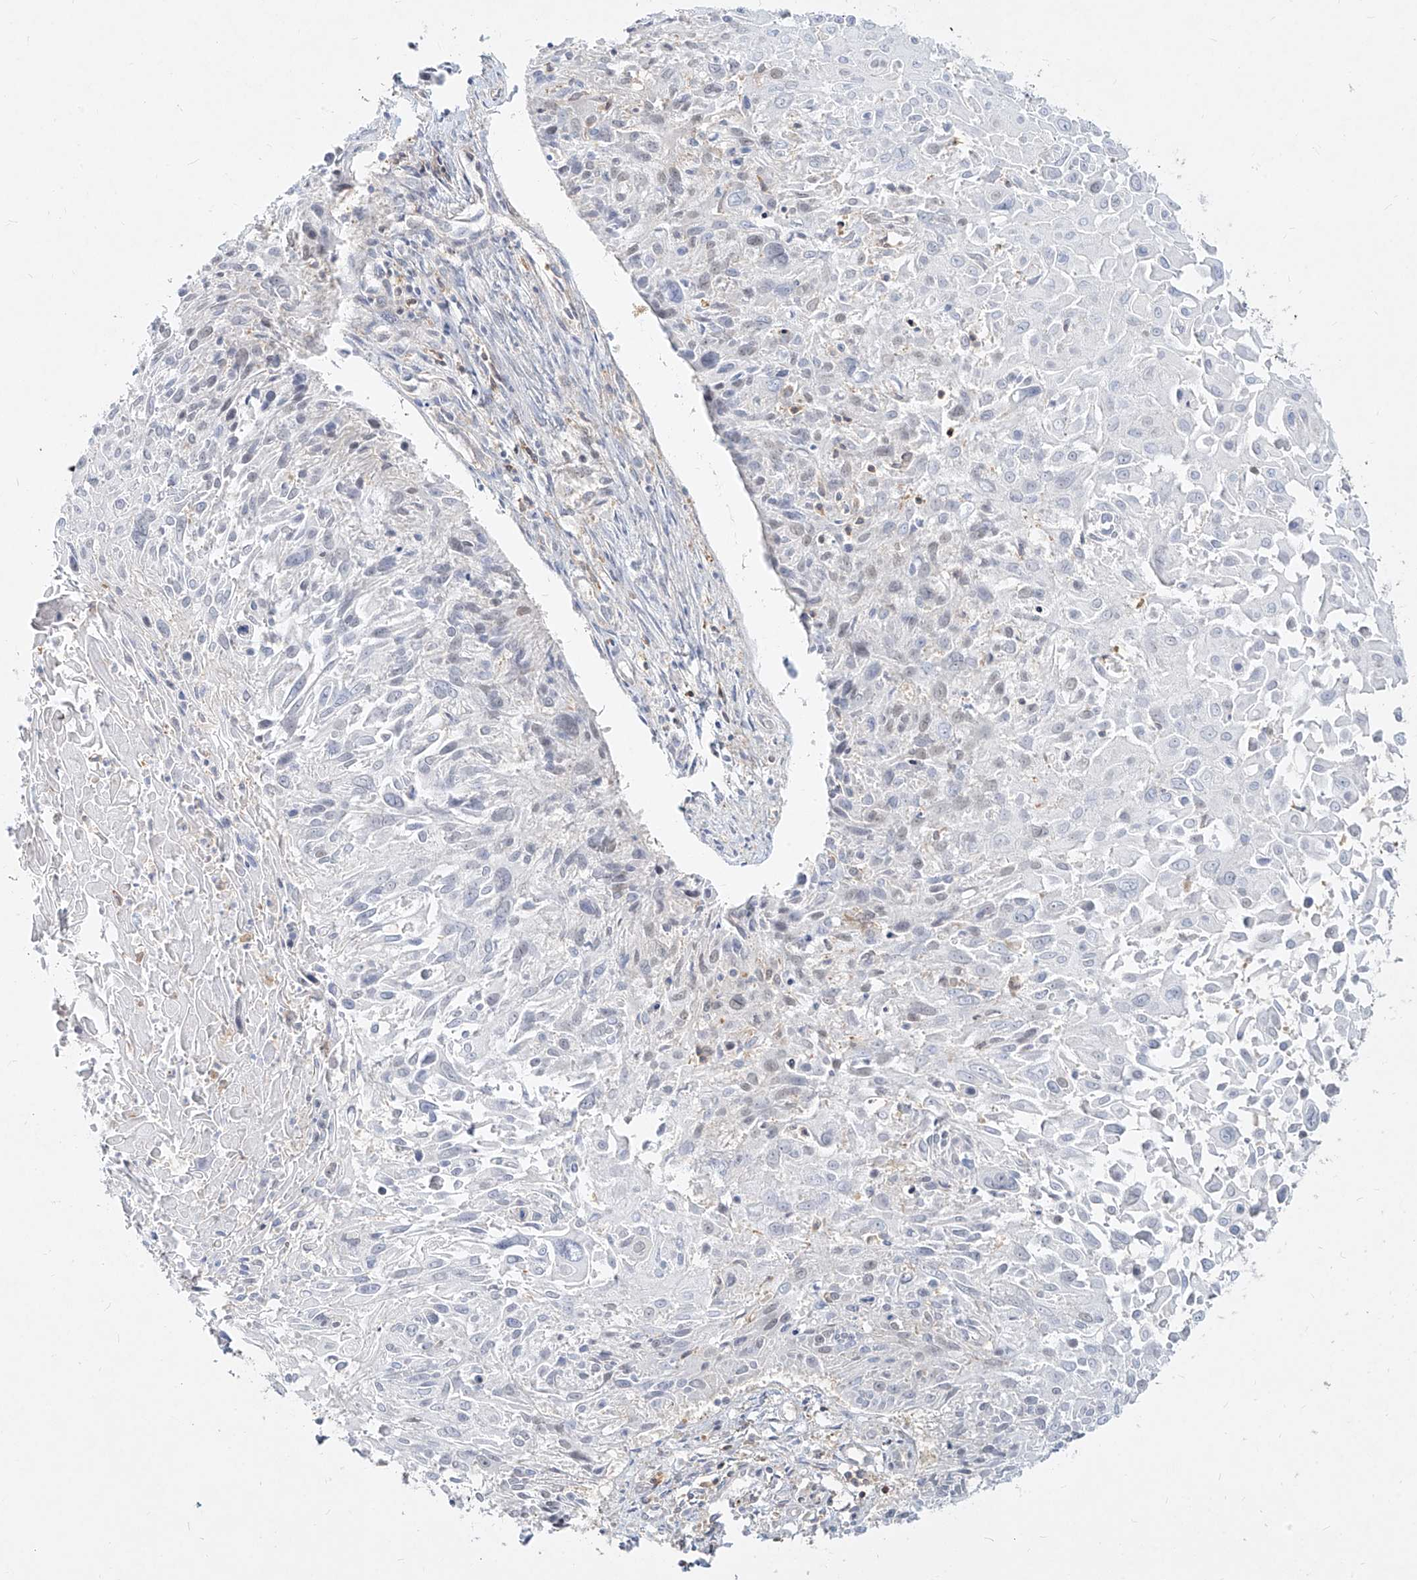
{"staining": {"intensity": "negative", "quantity": "none", "location": "none"}, "tissue": "cervical cancer", "cell_type": "Tumor cells", "image_type": "cancer", "snomed": [{"axis": "morphology", "description": "Squamous cell carcinoma, NOS"}, {"axis": "topography", "description": "Cervix"}], "caption": "There is no significant staining in tumor cells of squamous cell carcinoma (cervical).", "gene": "SLC2A12", "patient": {"sex": "female", "age": 51}}